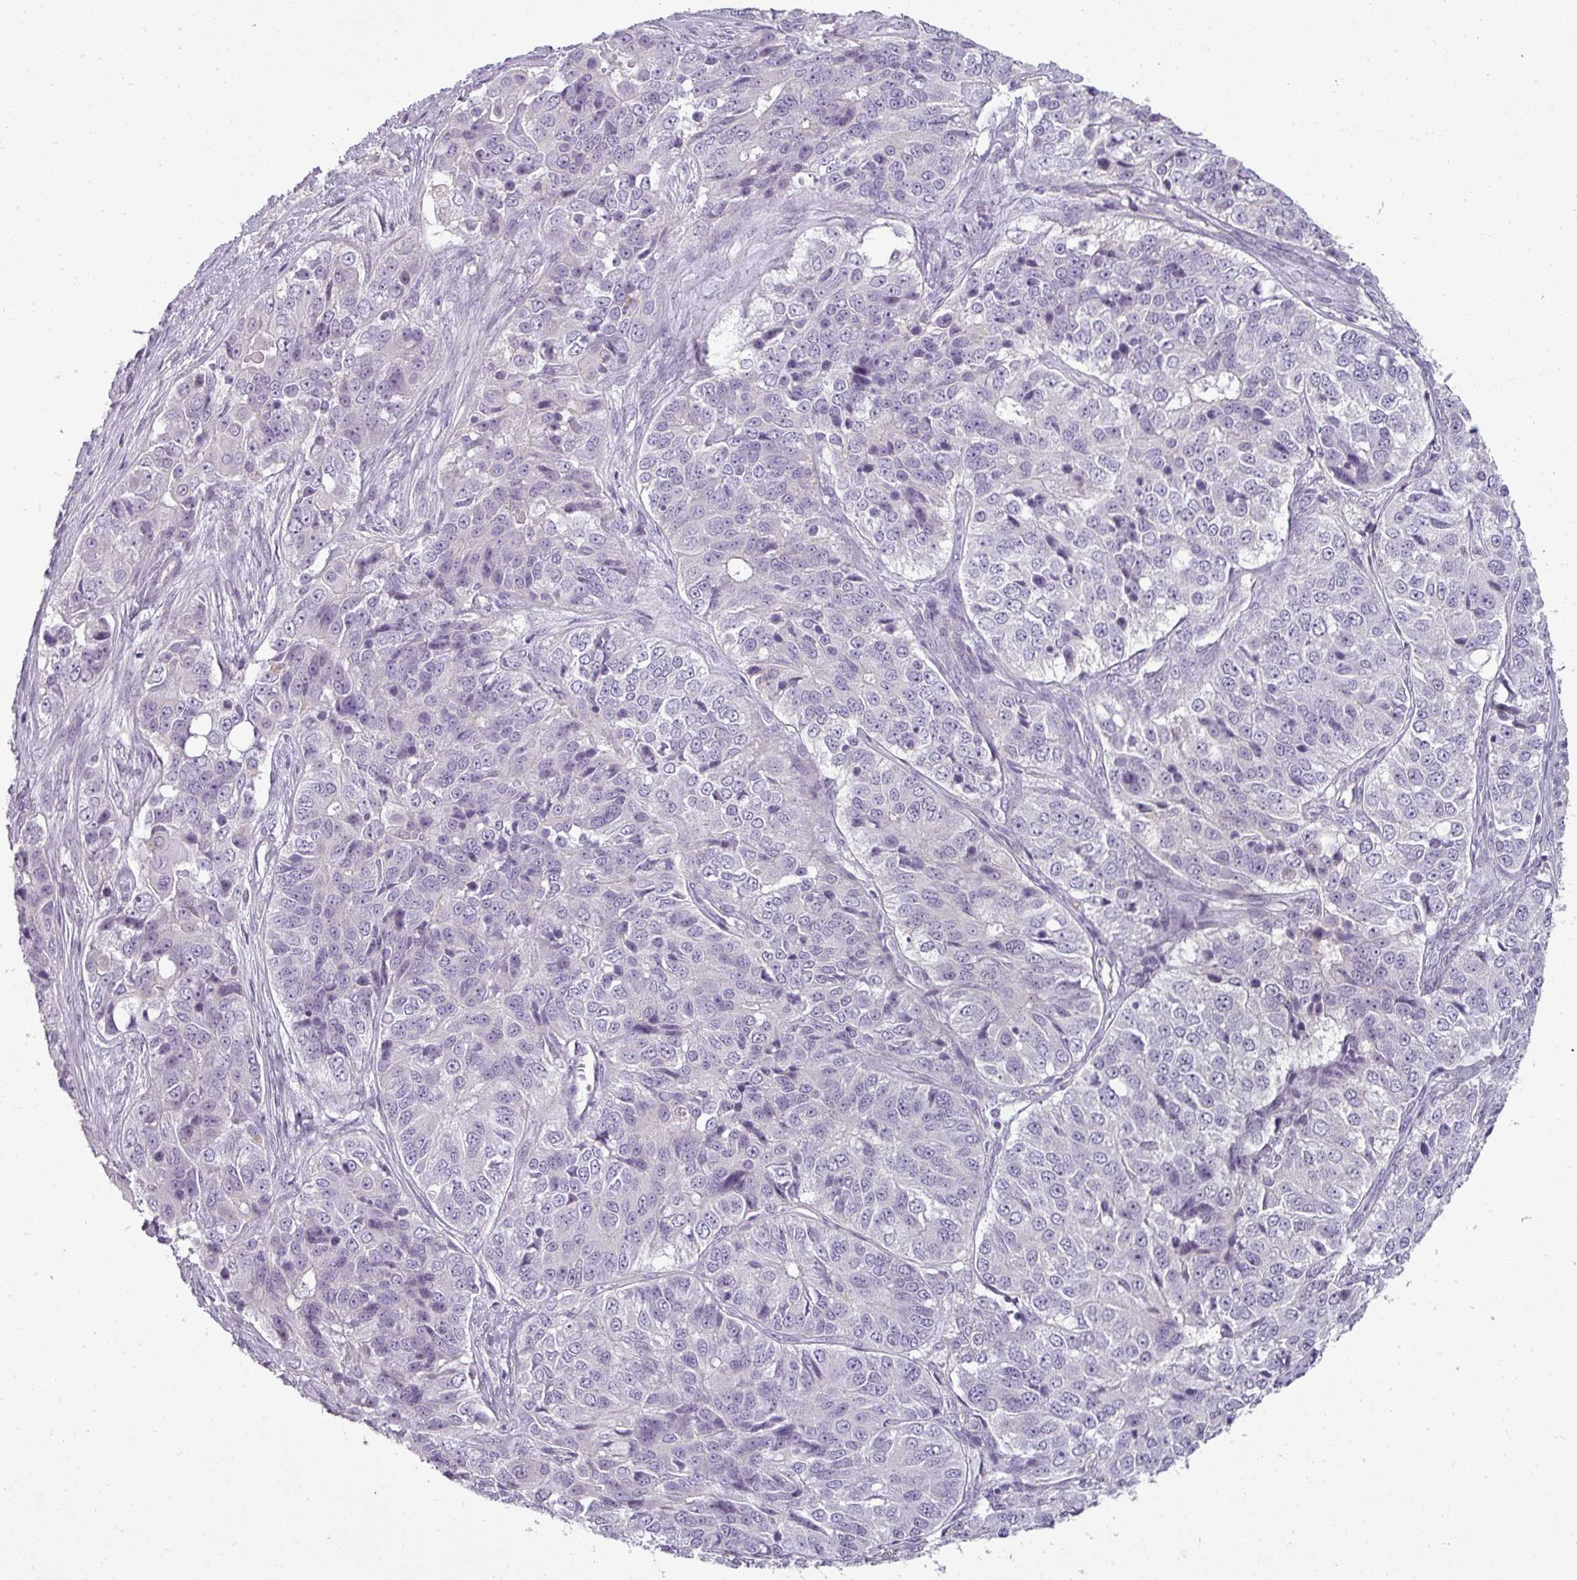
{"staining": {"intensity": "negative", "quantity": "none", "location": "none"}, "tissue": "ovarian cancer", "cell_type": "Tumor cells", "image_type": "cancer", "snomed": [{"axis": "morphology", "description": "Carcinoma, endometroid"}, {"axis": "topography", "description": "Ovary"}], "caption": "There is no significant expression in tumor cells of ovarian cancer.", "gene": "ASB1", "patient": {"sex": "female", "age": 51}}